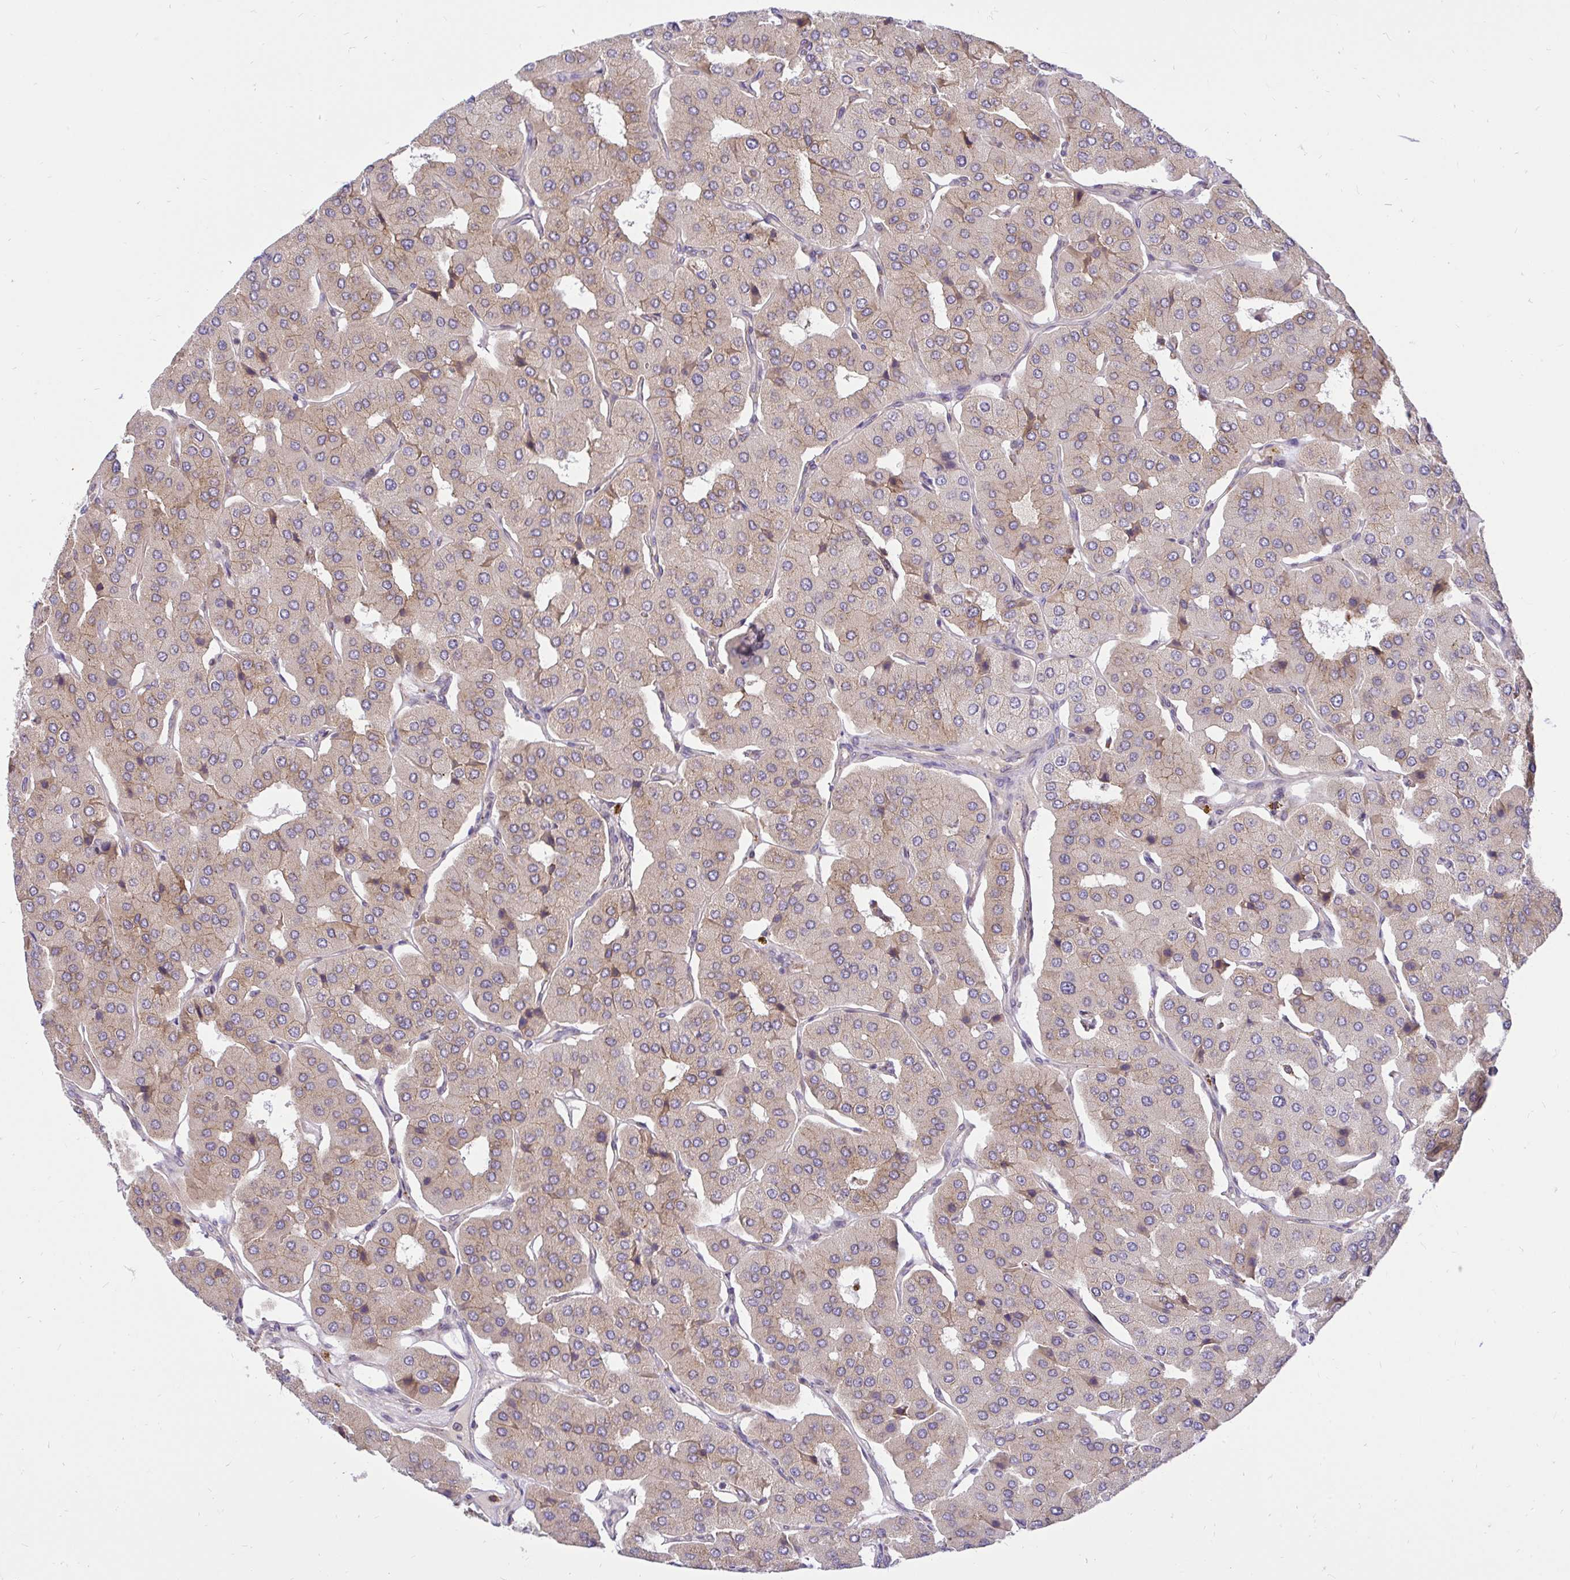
{"staining": {"intensity": "weak", "quantity": "25%-75%", "location": "cytoplasmic/membranous"}, "tissue": "parathyroid gland", "cell_type": "Glandular cells", "image_type": "normal", "snomed": [{"axis": "morphology", "description": "Normal tissue, NOS"}, {"axis": "morphology", "description": "Adenoma, NOS"}, {"axis": "topography", "description": "Parathyroid gland"}], "caption": "DAB immunohistochemical staining of unremarkable human parathyroid gland displays weak cytoplasmic/membranous protein expression in approximately 25%-75% of glandular cells. (DAB = brown stain, brightfield microscopy at high magnification).", "gene": "NAALAD2", "patient": {"sex": "female", "age": 86}}